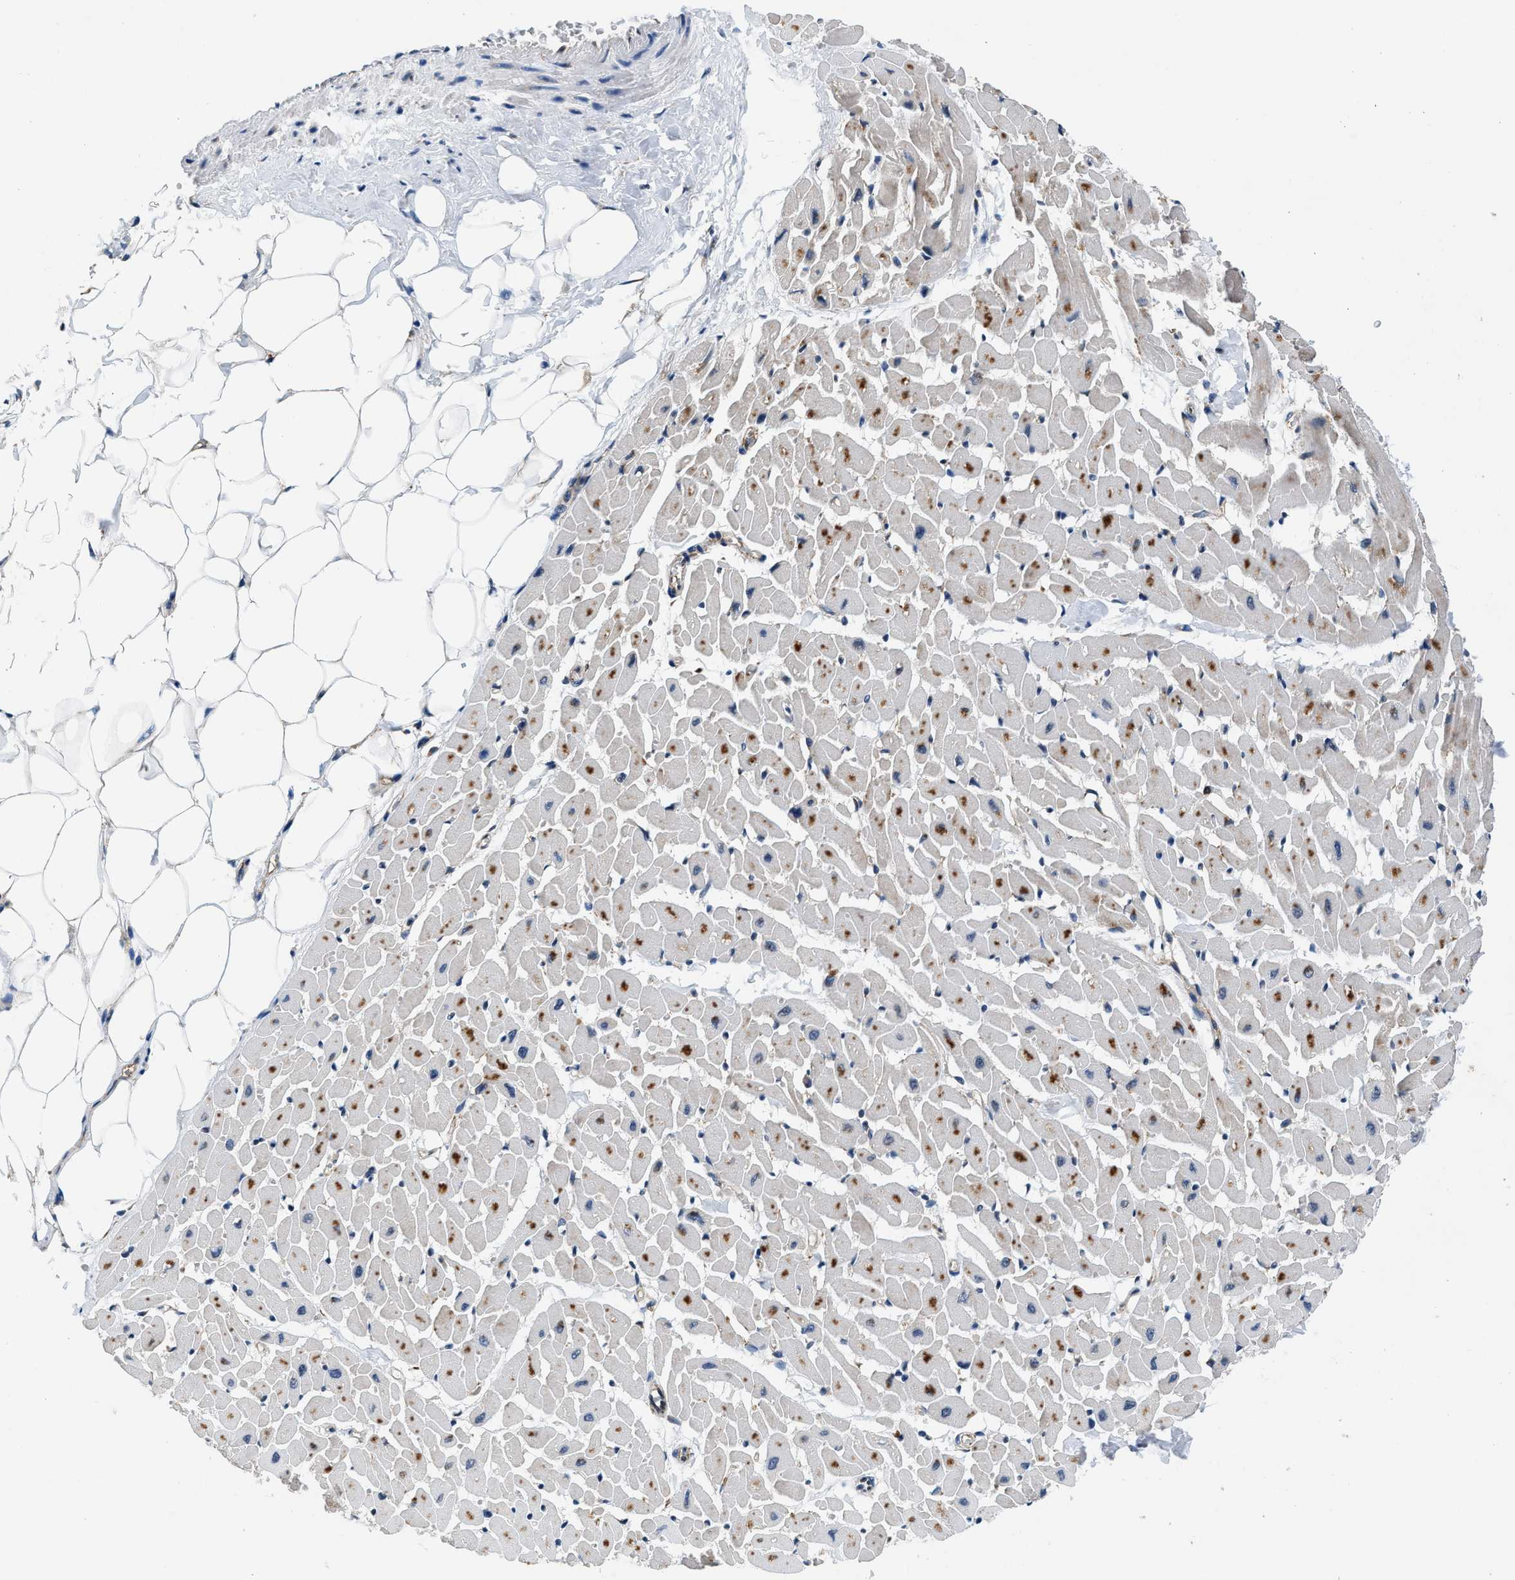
{"staining": {"intensity": "strong", "quantity": ">75%", "location": "cytoplasmic/membranous"}, "tissue": "heart muscle", "cell_type": "Cardiomyocytes", "image_type": "normal", "snomed": [{"axis": "morphology", "description": "Normal tissue, NOS"}, {"axis": "topography", "description": "Heart"}], "caption": "Cardiomyocytes reveal strong cytoplasmic/membranous positivity in approximately >75% of cells in benign heart muscle. (Brightfield microscopy of DAB IHC at high magnification).", "gene": "PA2G4", "patient": {"sex": "female", "age": 19}}